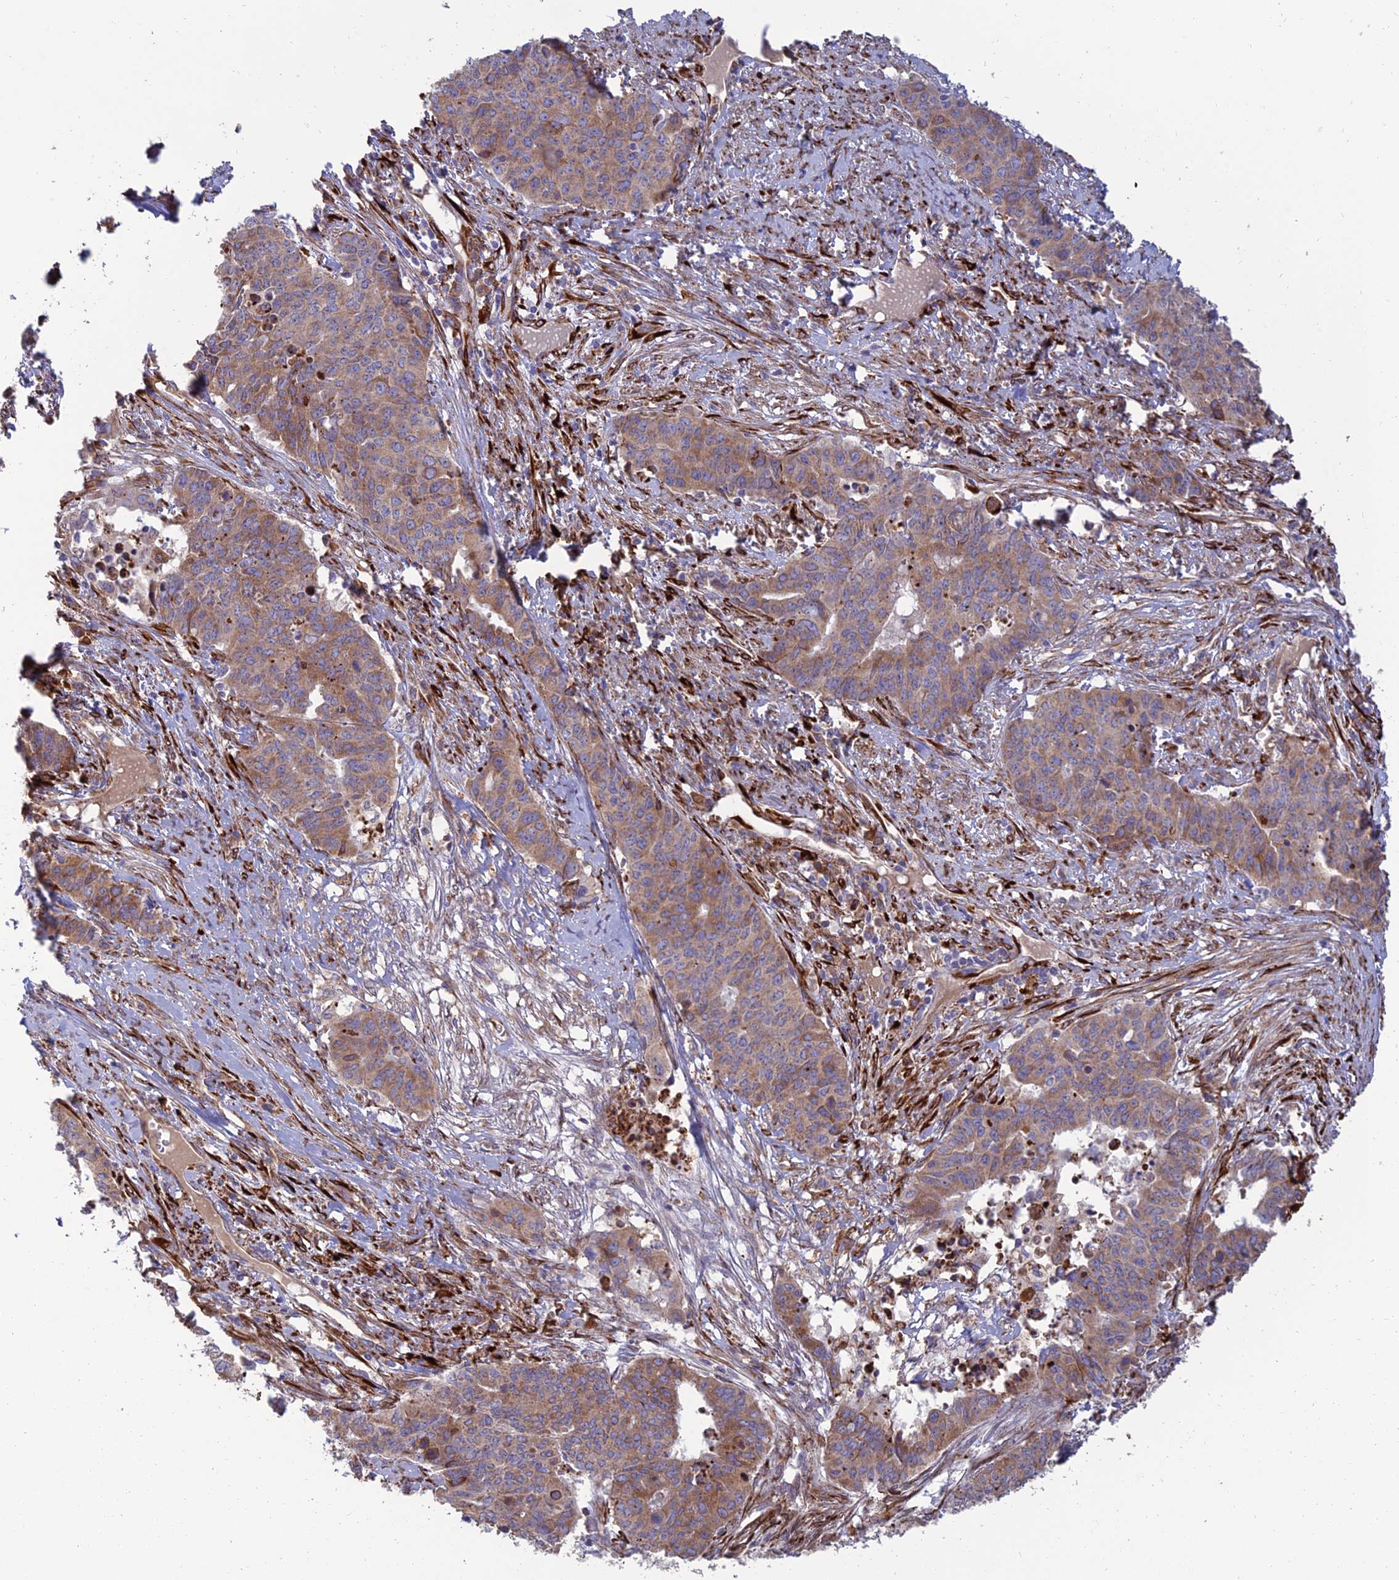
{"staining": {"intensity": "moderate", "quantity": ">75%", "location": "cytoplasmic/membranous"}, "tissue": "endometrial cancer", "cell_type": "Tumor cells", "image_type": "cancer", "snomed": [{"axis": "morphology", "description": "Adenocarcinoma, NOS"}, {"axis": "topography", "description": "Endometrium"}], "caption": "Endometrial cancer stained with IHC shows moderate cytoplasmic/membranous staining in about >75% of tumor cells. (Brightfield microscopy of DAB IHC at high magnification).", "gene": "RCN3", "patient": {"sex": "female", "age": 59}}